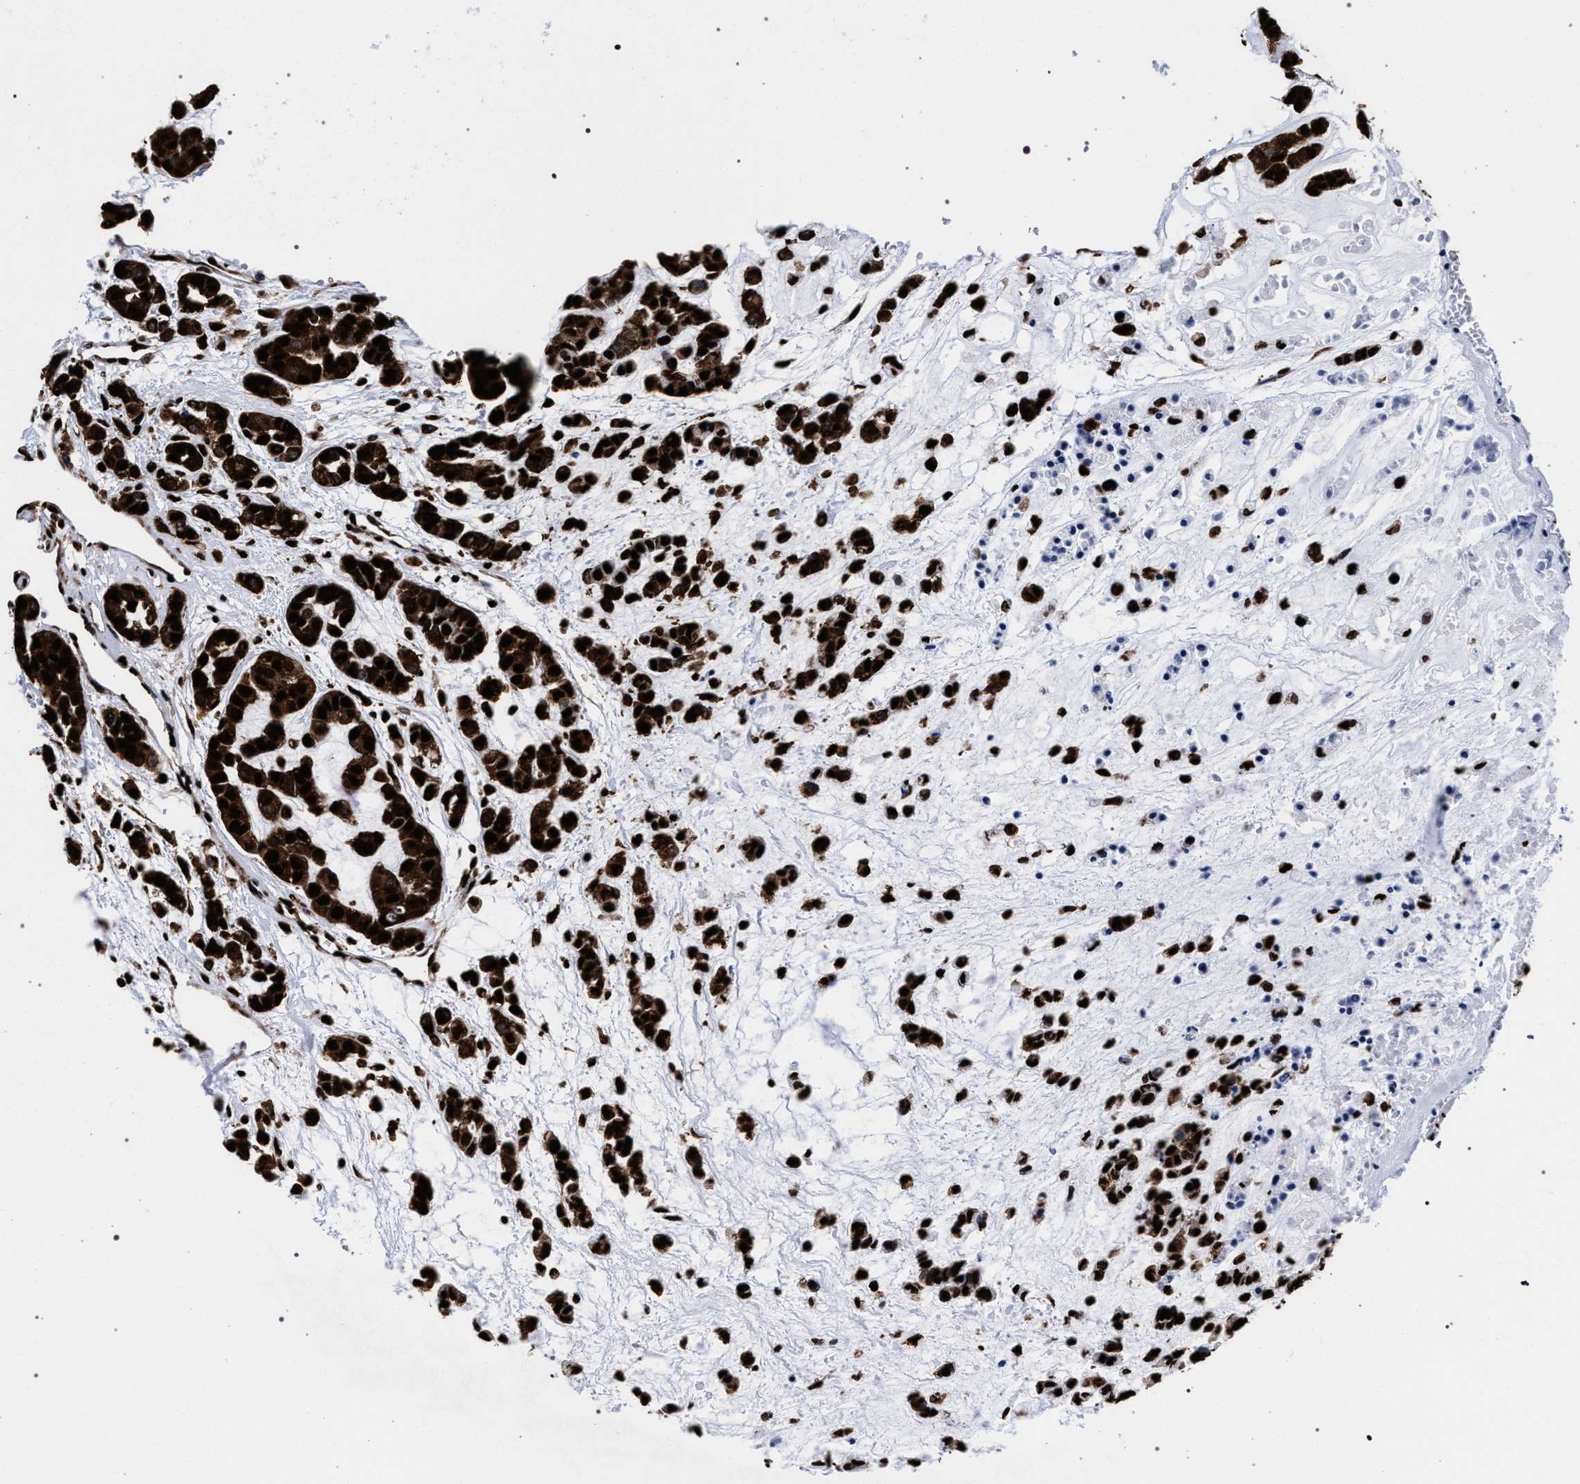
{"staining": {"intensity": "strong", "quantity": ">75%", "location": "cytoplasmic/membranous,nuclear"}, "tissue": "head and neck cancer", "cell_type": "Tumor cells", "image_type": "cancer", "snomed": [{"axis": "morphology", "description": "Adenocarcinoma, NOS"}, {"axis": "morphology", "description": "Adenoma, NOS"}, {"axis": "topography", "description": "Head-Neck"}], "caption": "Tumor cells show high levels of strong cytoplasmic/membranous and nuclear expression in approximately >75% of cells in human head and neck cancer (adenoma).", "gene": "HNRNPA1", "patient": {"sex": "female", "age": 55}}